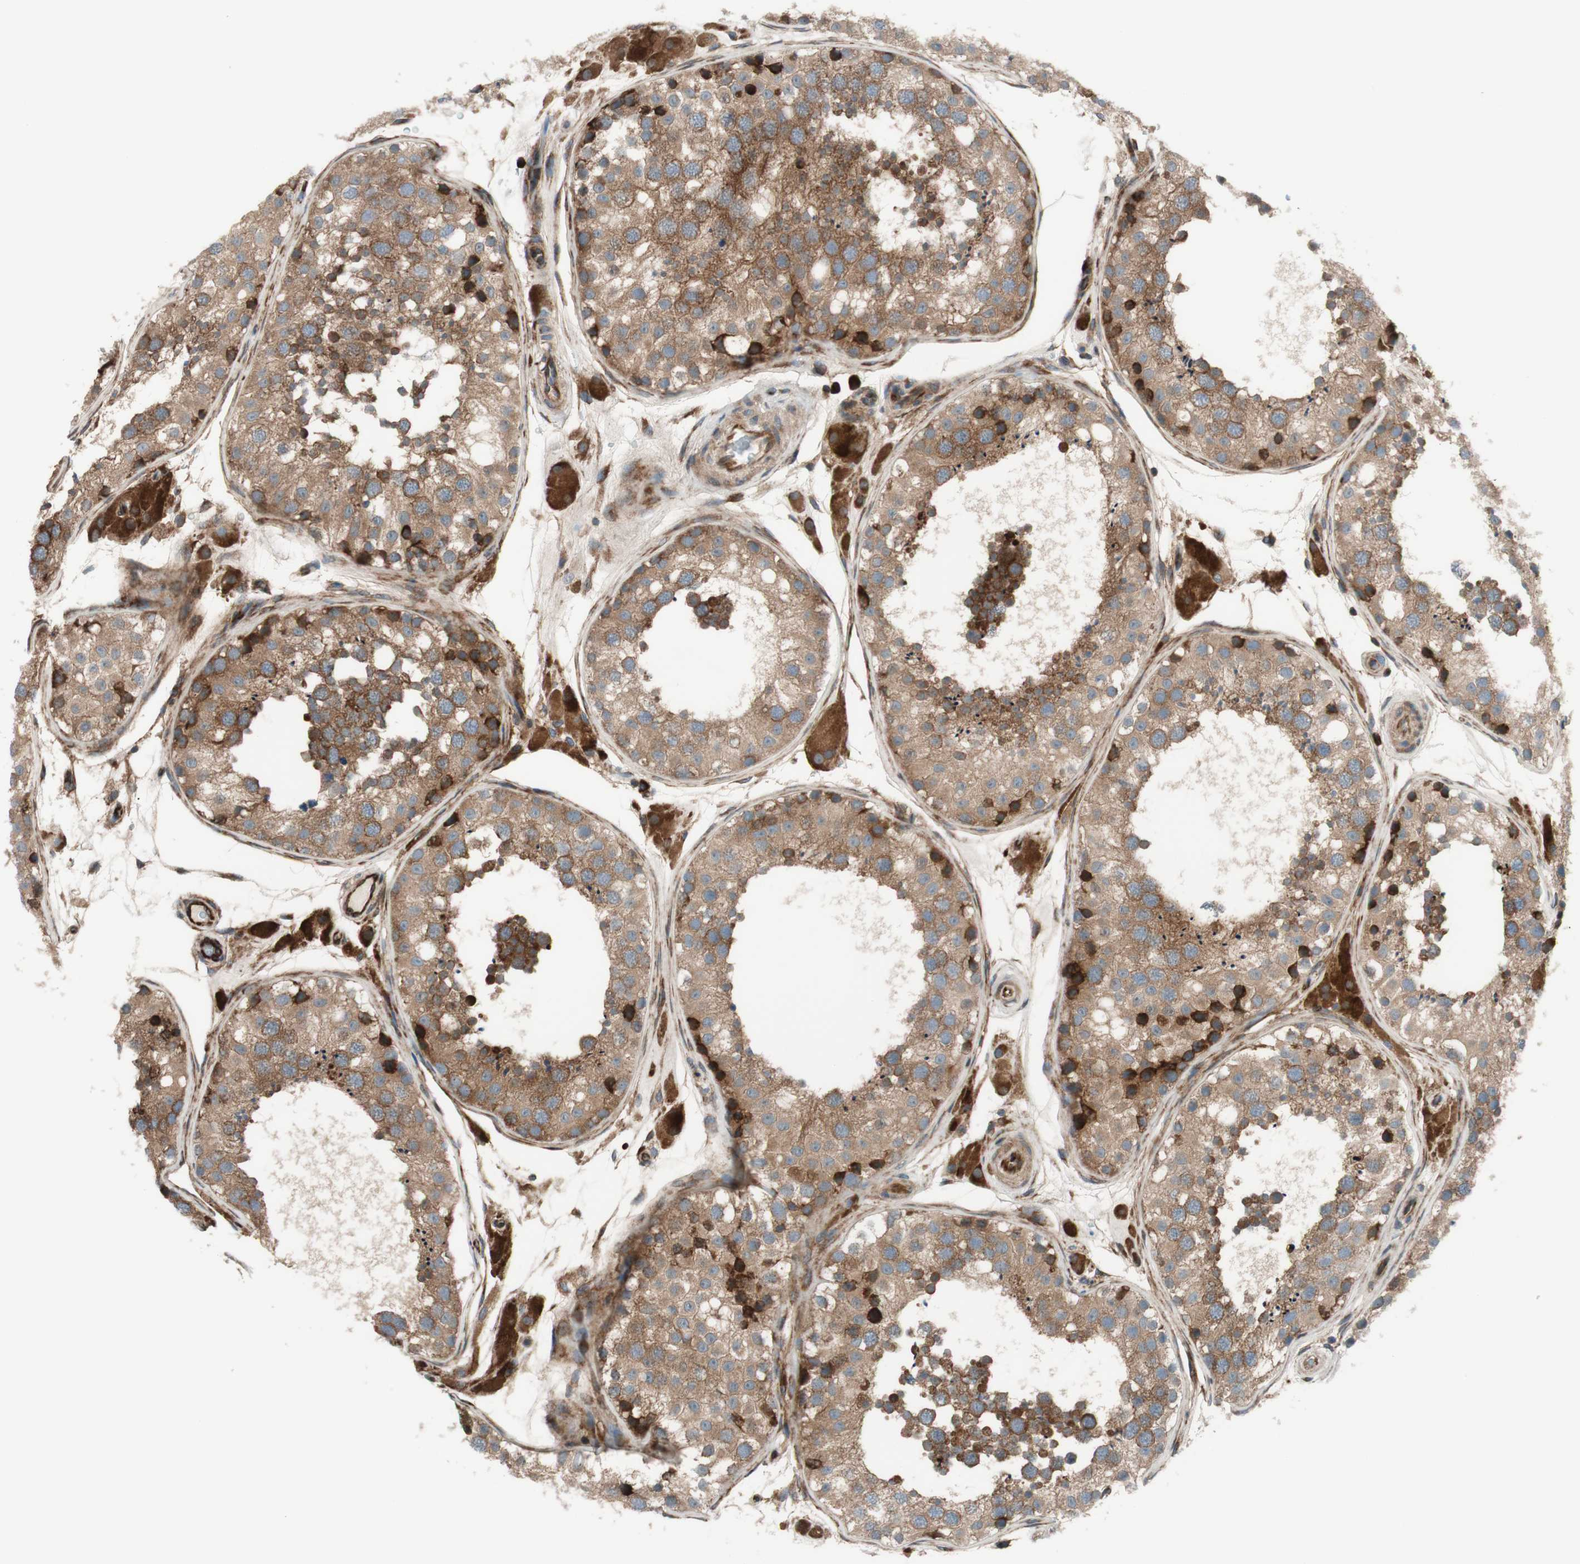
{"staining": {"intensity": "moderate", "quantity": ">75%", "location": "cytoplasmic/membranous"}, "tissue": "testis", "cell_type": "Cells in seminiferous ducts", "image_type": "normal", "snomed": [{"axis": "morphology", "description": "Normal tissue, NOS"}, {"axis": "topography", "description": "Testis"}], "caption": "IHC image of unremarkable human testis stained for a protein (brown), which demonstrates medium levels of moderate cytoplasmic/membranous staining in about >75% of cells in seminiferous ducts.", "gene": "CCN4", "patient": {"sex": "male", "age": 26}}